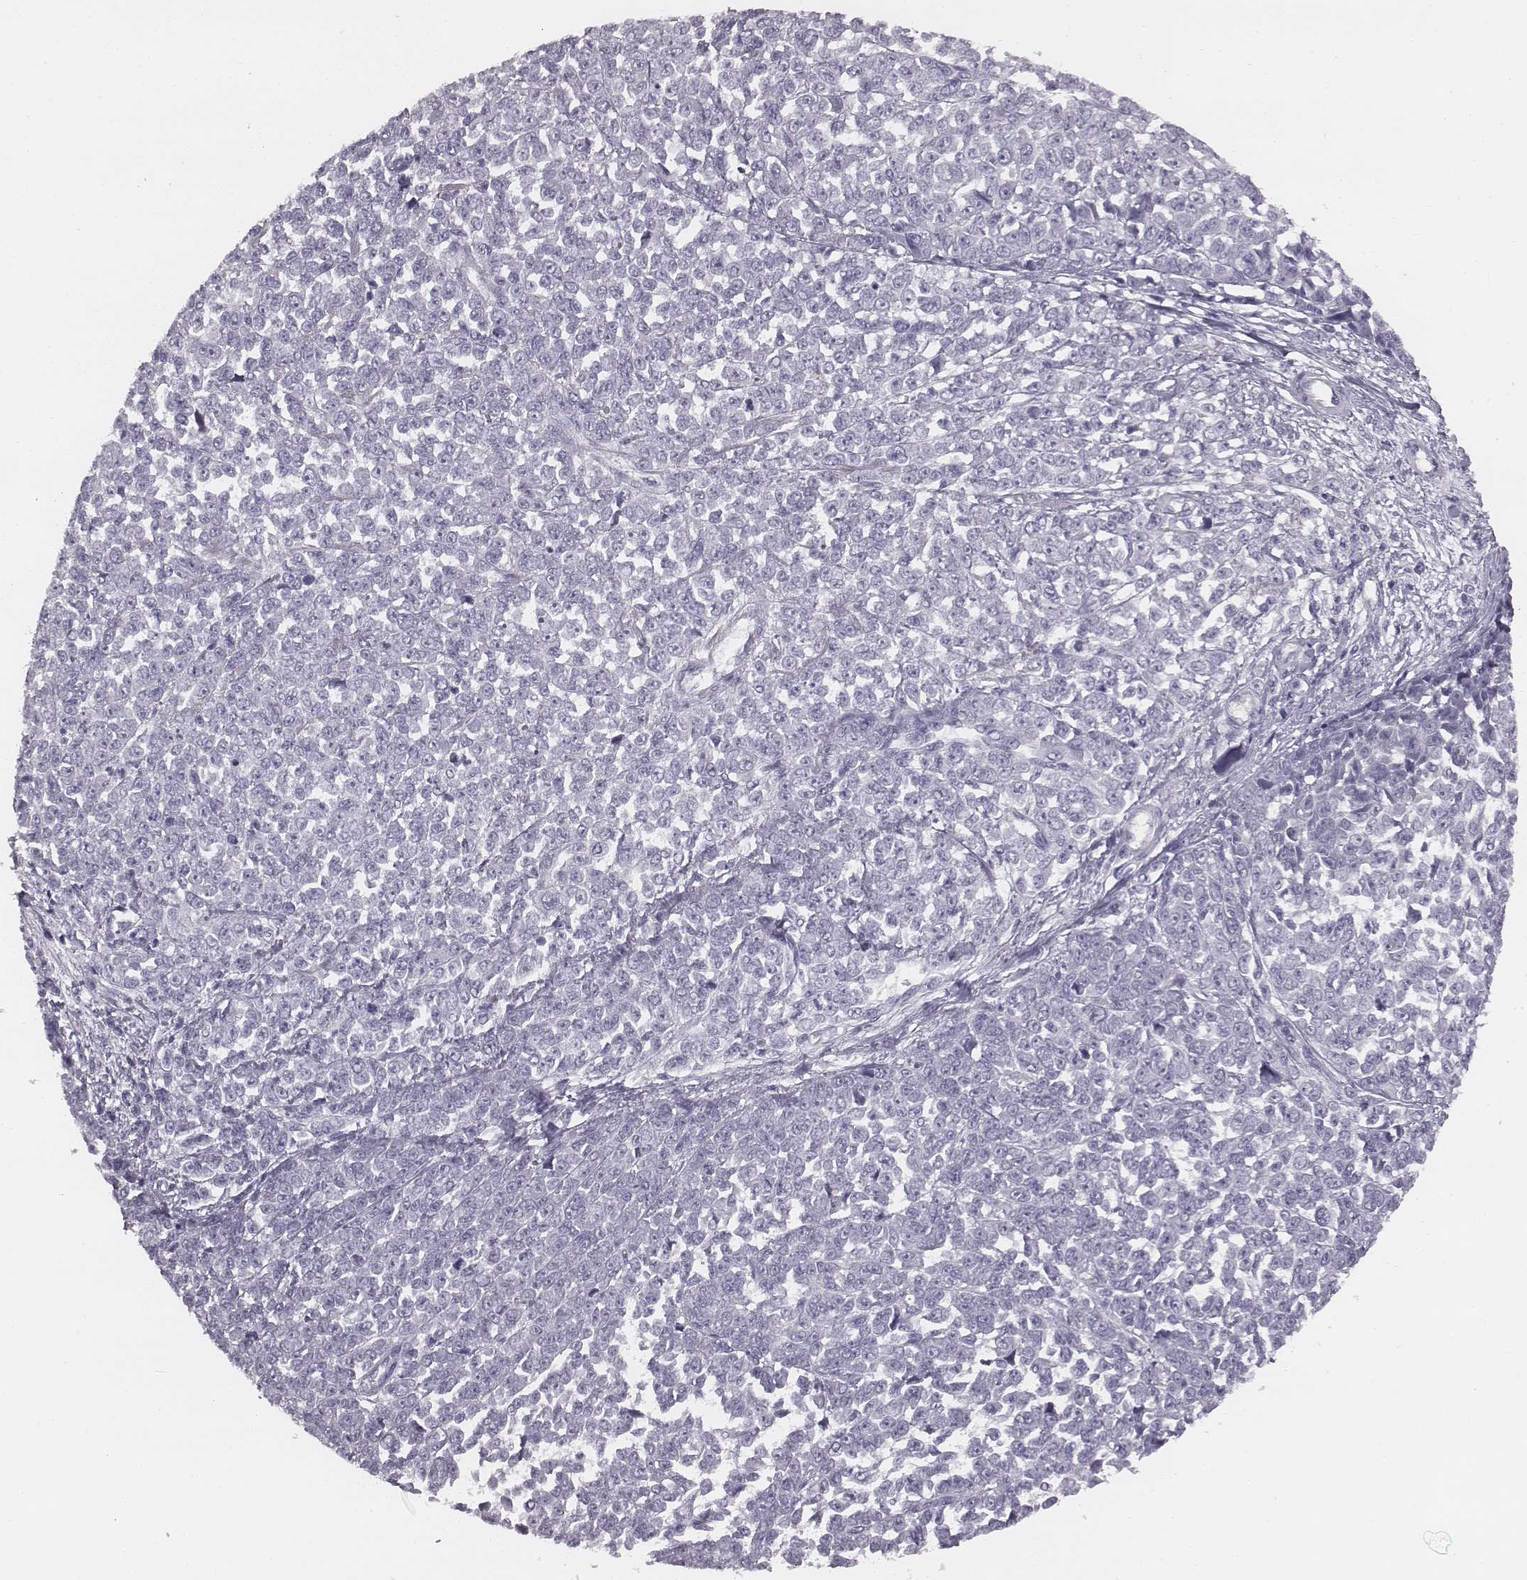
{"staining": {"intensity": "negative", "quantity": "none", "location": "none"}, "tissue": "melanoma", "cell_type": "Tumor cells", "image_type": "cancer", "snomed": [{"axis": "morphology", "description": "Malignant melanoma, NOS"}, {"axis": "topography", "description": "Skin"}], "caption": "There is no significant expression in tumor cells of malignant melanoma.", "gene": "PDE8B", "patient": {"sex": "female", "age": 95}}